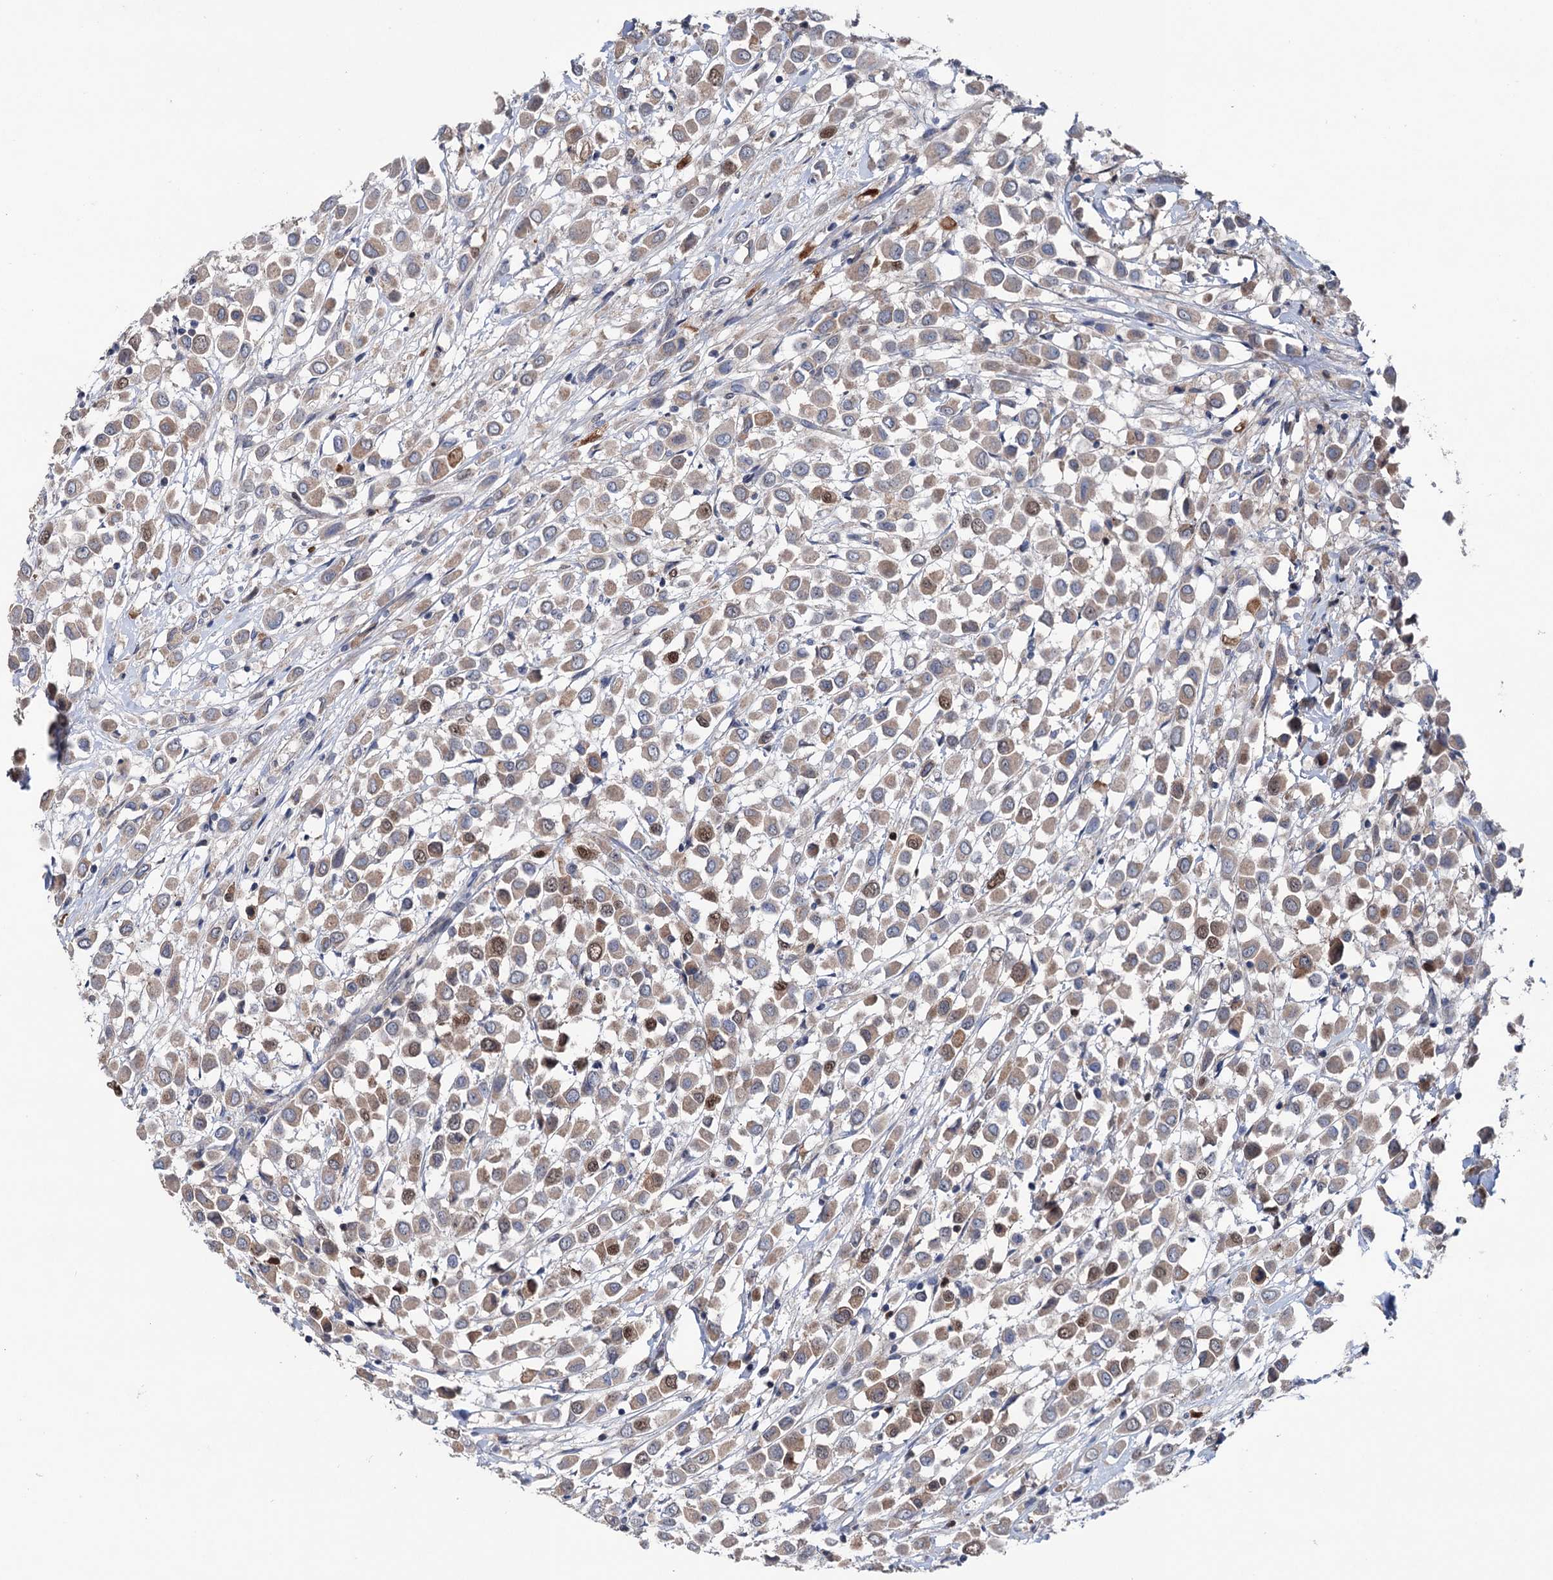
{"staining": {"intensity": "moderate", "quantity": "25%-75%", "location": "cytoplasmic/membranous"}, "tissue": "breast cancer", "cell_type": "Tumor cells", "image_type": "cancer", "snomed": [{"axis": "morphology", "description": "Duct carcinoma"}, {"axis": "topography", "description": "Breast"}], "caption": "DAB (3,3'-diaminobenzidine) immunohistochemical staining of human intraductal carcinoma (breast) shows moderate cytoplasmic/membranous protein positivity in about 25%-75% of tumor cells.", "gene": "NCAPD2", "patient": {"sex": "female", "age": 61}}